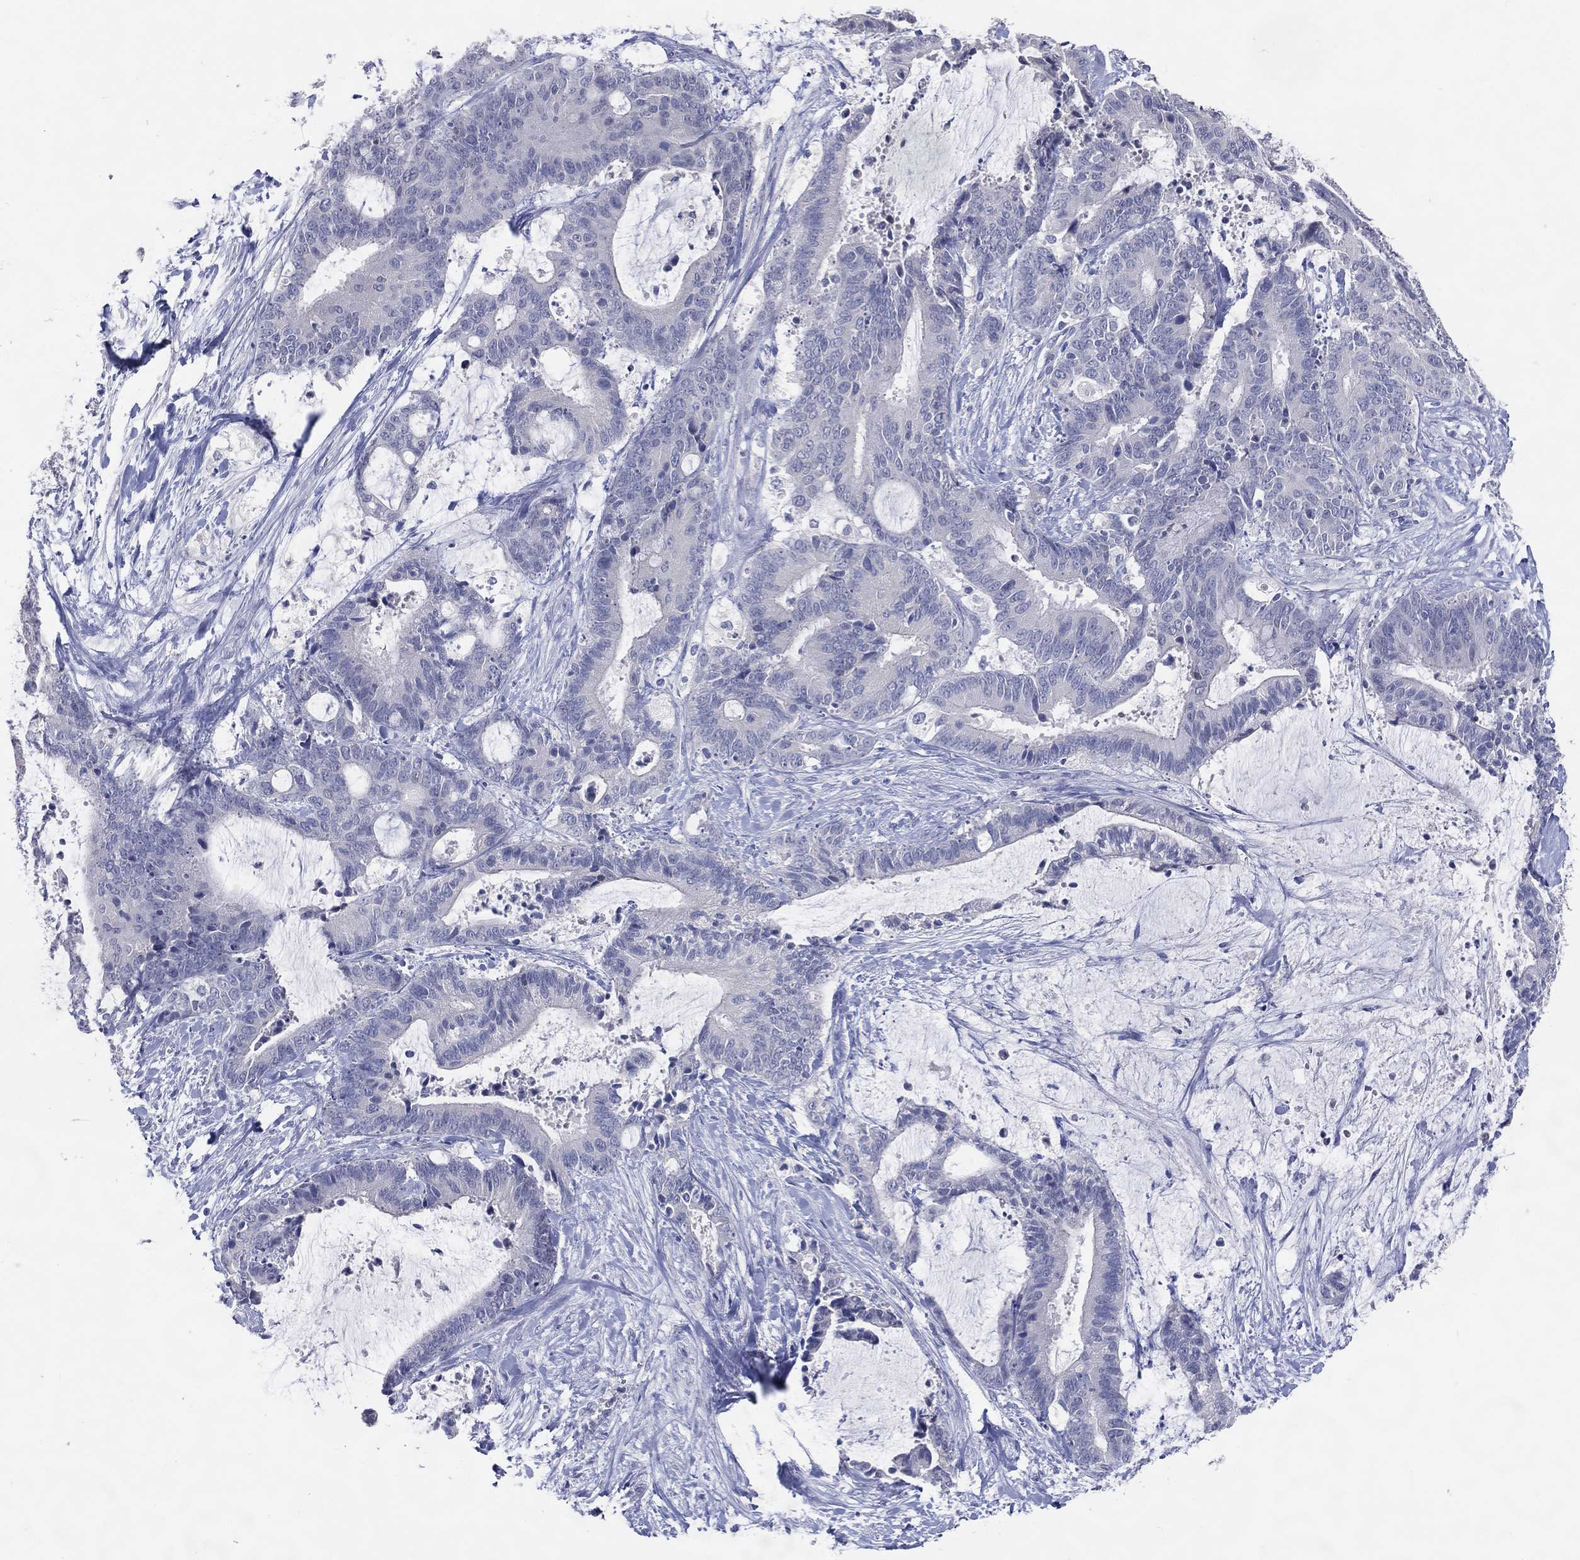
{"staining": {"intensity": "negative", "quantity": "none", "location": "none"}, "tissue": "liver cancer", "cell_type": "Tumor cells", "image_type": "cancer", "snomed": [{"axis": "morphology", "description": "Cholangiocarcinoma"}, {"axis": "topography", "description": "Liver"}], "caption": "Tumor cells show no significant expression in cholangiocarcinoma (liver).", "gene": "DNAH6", "patient": {"sex": "female", "age": 73}}